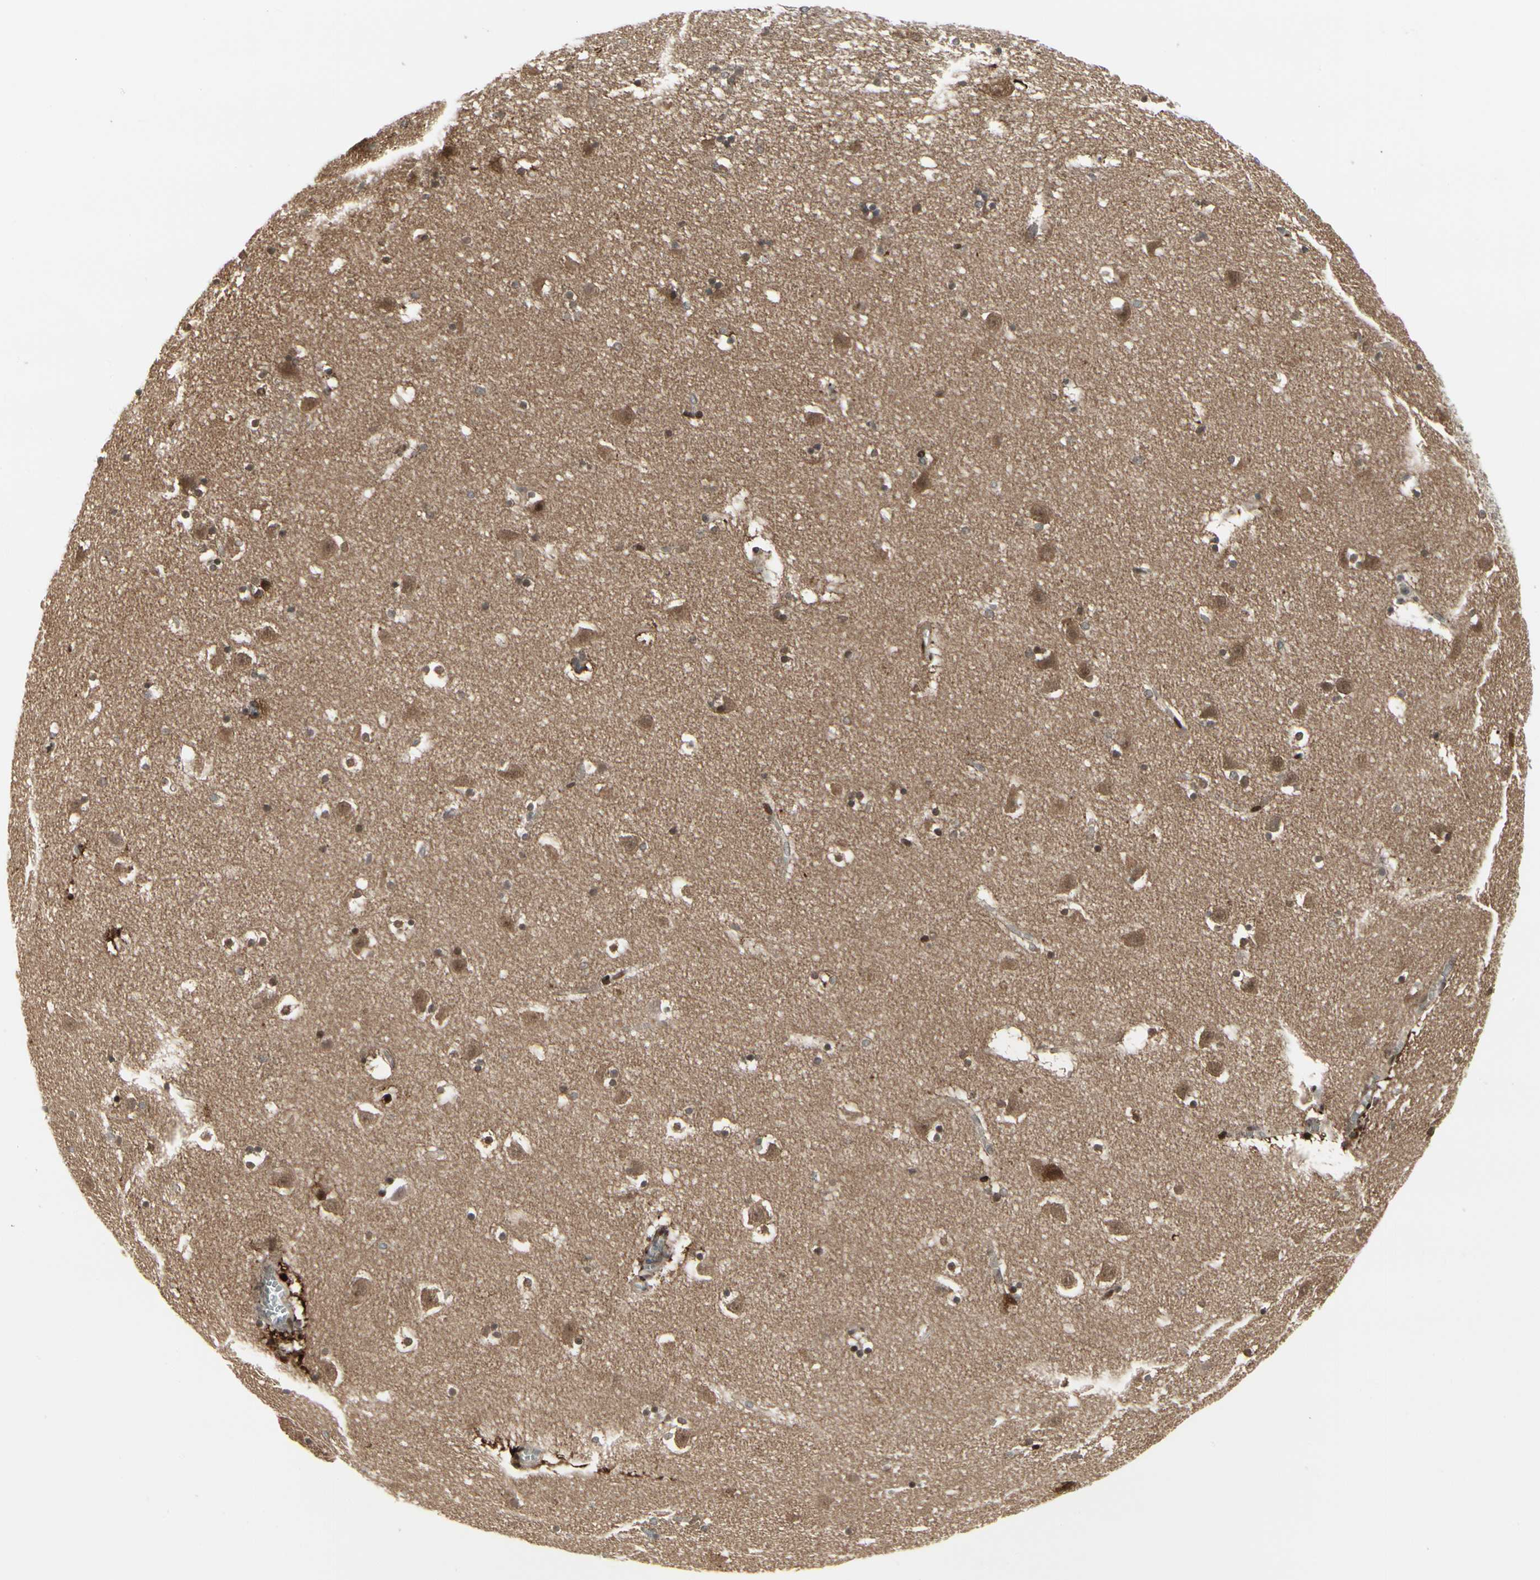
{"staining": {"intensity": "strong", "quantity": "25%-75%", "location": "cytoplasmic/membranous,nuclear"}, "tissue": "caudate", "cell_type": "Glial cells", "image_type": "normal", "snomed": [{"axis": "morphology", "description": "Normal tissue, NOS"}, {"axis": "topography", "description": "Lateral ventricle wall"}], "caption": "Human caudate stained with a brown dye reveals strong cytoplasmic/membranous,nuclear positive positivity in about 25%-75% of glial cells.", "gene": "IGFBP6", "patient": {"sex": "male", "age": 45}}